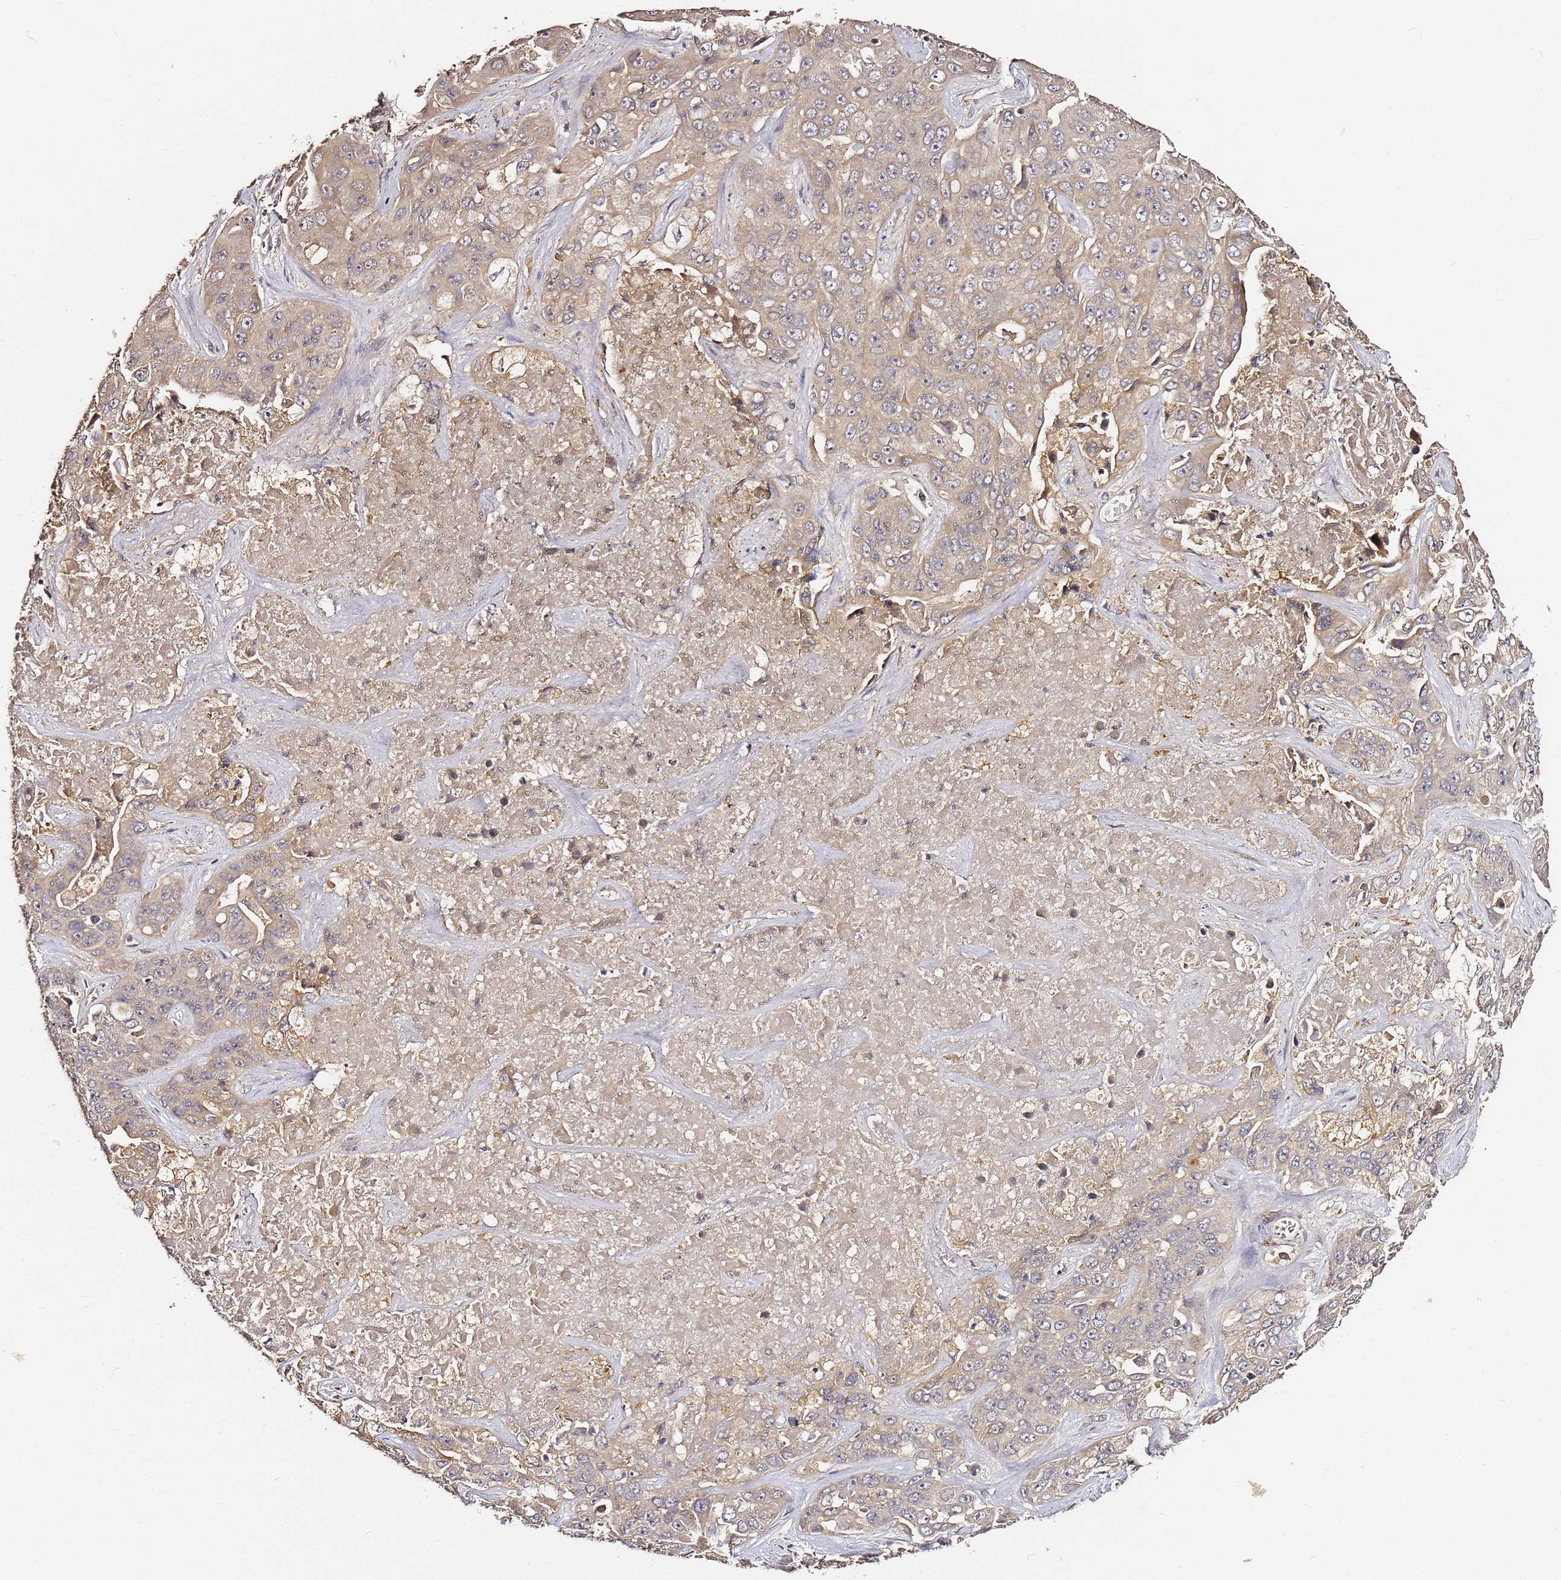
{"staining": {"intensity": "weak", "quantity": ">75%", "location": "cytoplasmic/membranous"}, "tissue": "liver cancer", "cell_type": "Tumor cells", "image_type": "cancer", "snomed": [{"axis": "morphology", "description": "Cholangiocarcinoma"}, {"axis": "topography", "description": "Liver"}], "caption": "Immunohistochemical staining of human liver cancer (cholangiocarcinoma) demonstrates low levels of weak cytoplasmic/membranous protein positivity in about >75% of tumor cells.", "gene": "C6orf136", "patient": {"sex": "female", "age": 52}}